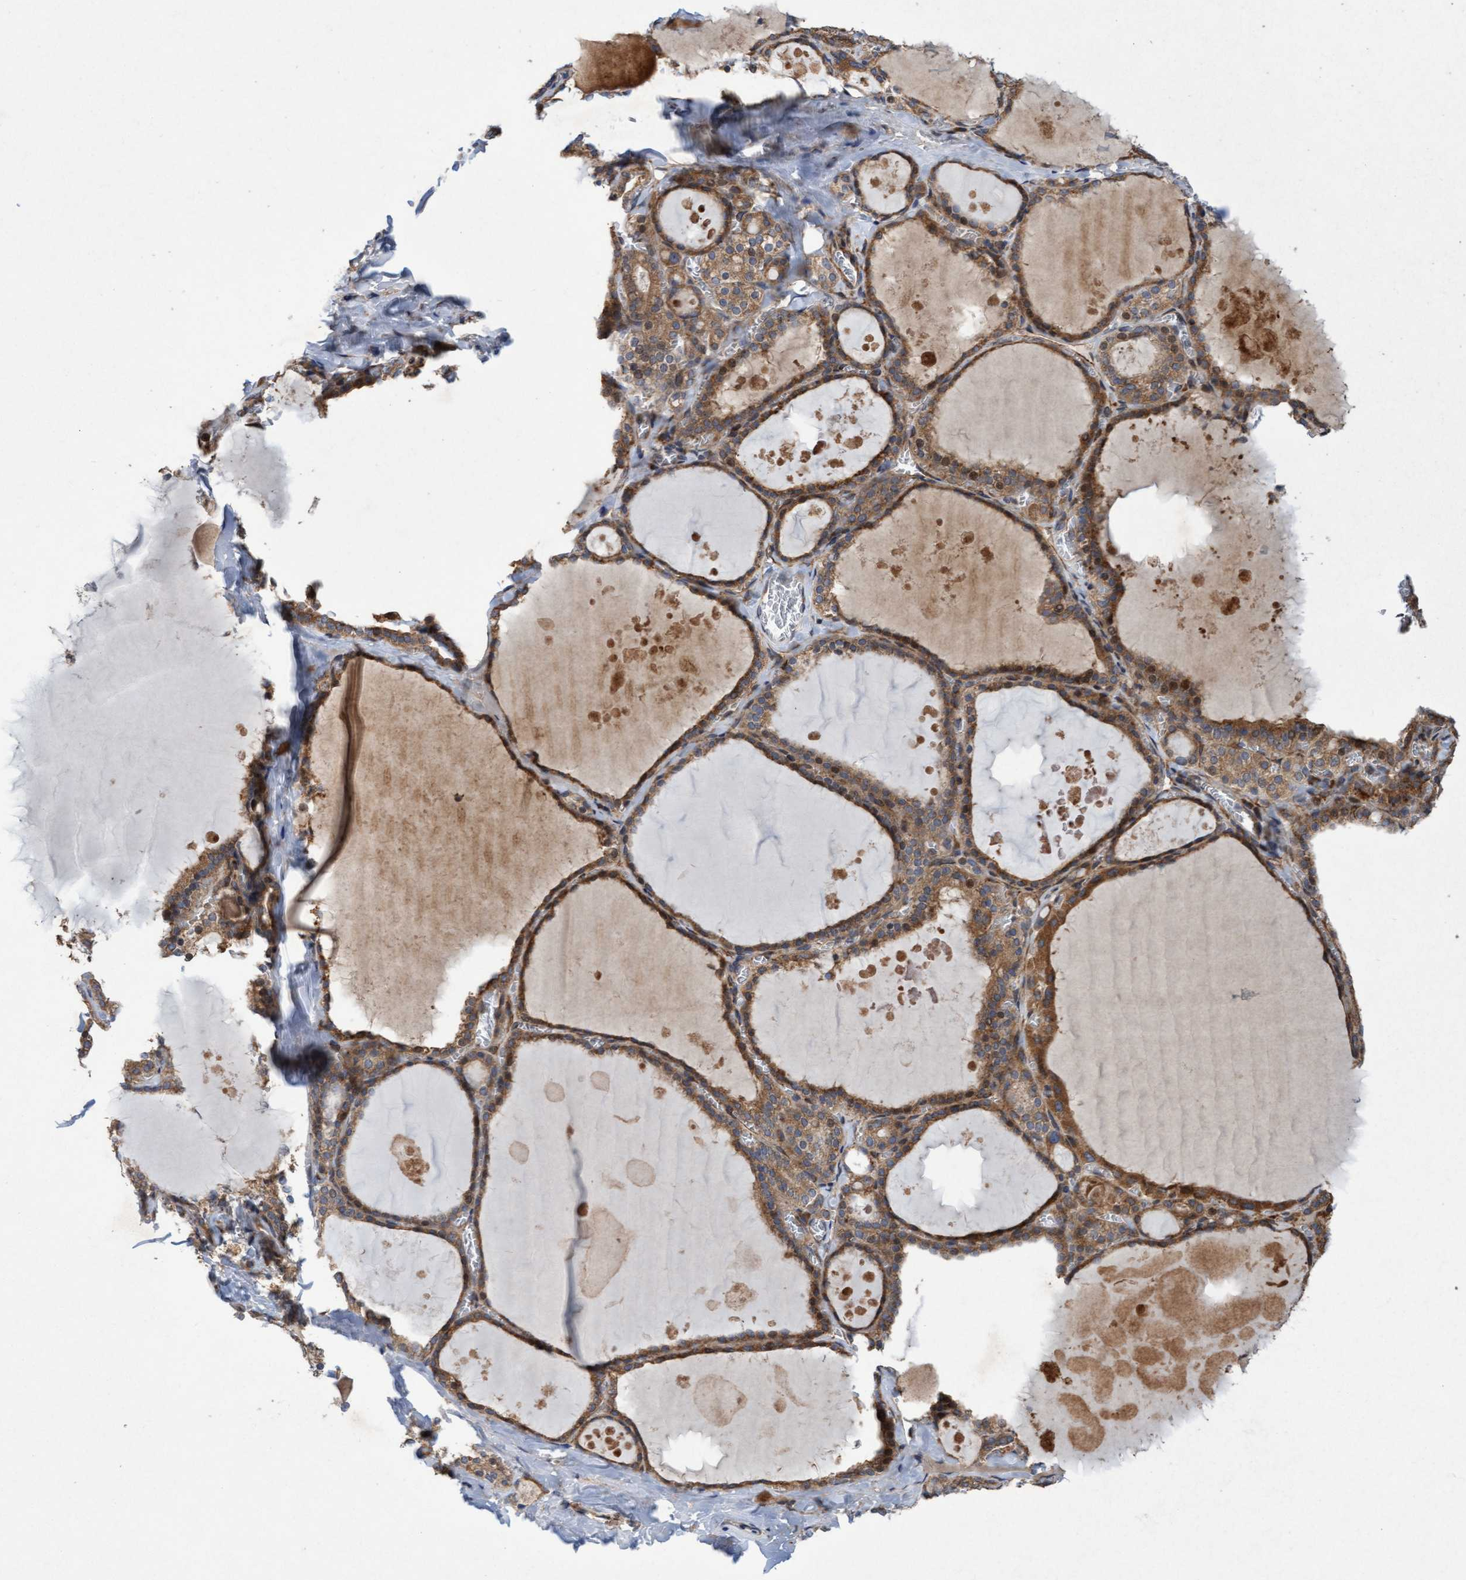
{"staining": {"intensity": "moderate", "quantity": ">75%", "location": "cytoplasmic/membranous"}, "tissue": "thyroid gland", "cell_type": "Glandular cells", "image_type": "normal", "snomed": [{"axis": "morphology", "description": "Normal tissue, NOS"}, {"axis": "topography", "description": "Thyroid gland"}], "caption": "An image showing moderate cytoplasmic/membranous staining in about >75% of glandular cells in normal thyroid gland, as visualized by brown immunohistochemical staining.", "gene": "ELP5", "patient": {"sex": "male", "age": 56}}